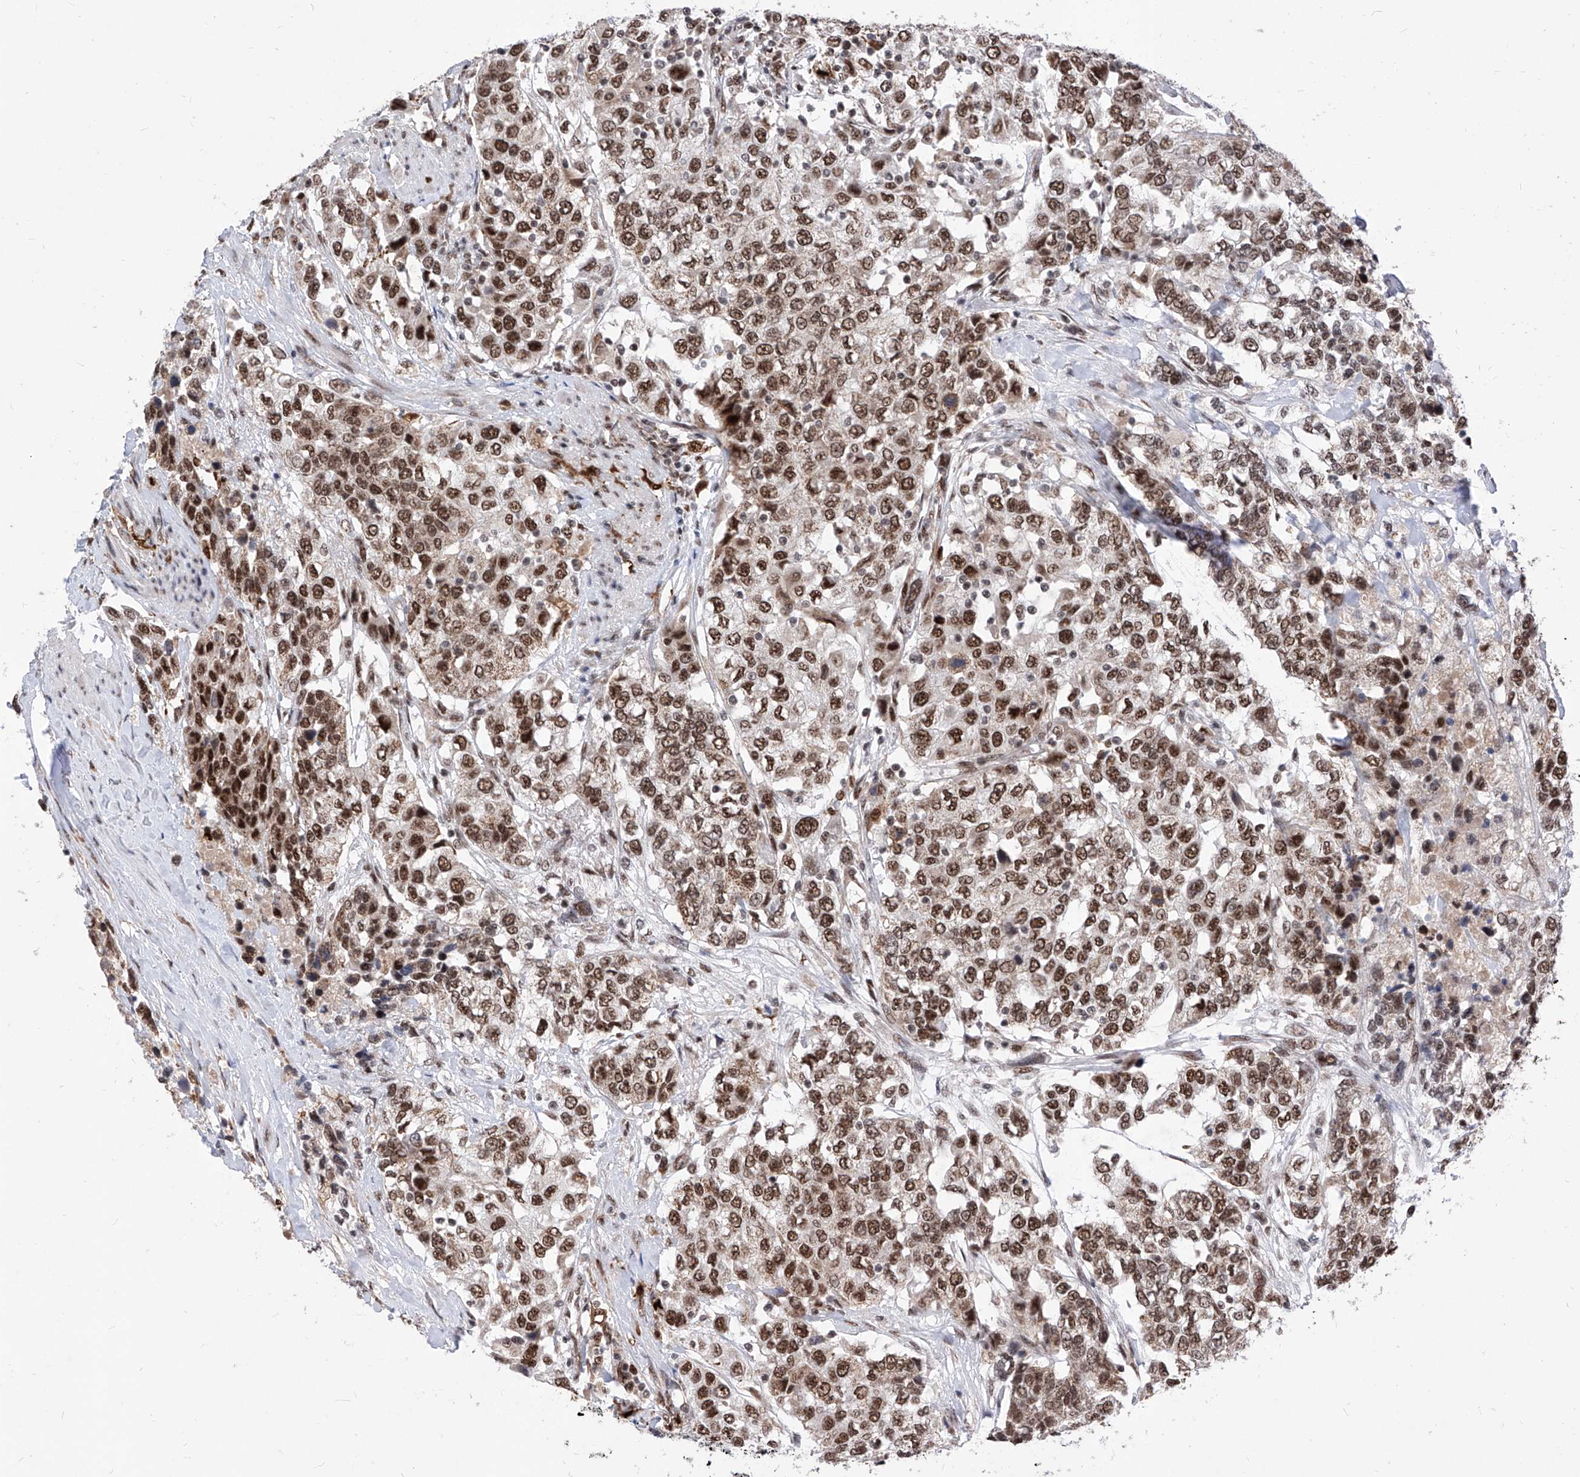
{"staining": {"intensity": "strong", "quantity": ">75%", "location": "nuclear"}, "tissue": "urothelial cancer", "cell_type": "Tumor cells", "image_type": "cancer", "snomed": [{"axis": "morphology", "description": "Urothelial carcinoma, High grade"}, {"axis": "topography", "description": "Urinary bladder"}], "caption": "Brown immunohistochemical staining in urothelial cancer reveals strong nuclear staining in approximately >75% of tumor cells. Immunohistochemistry (ihc) stains the protein of interest in brown and the nuclei are stained blue.", "gene": "PHF5A", "patient": {"sex": "female", "age": 80}}